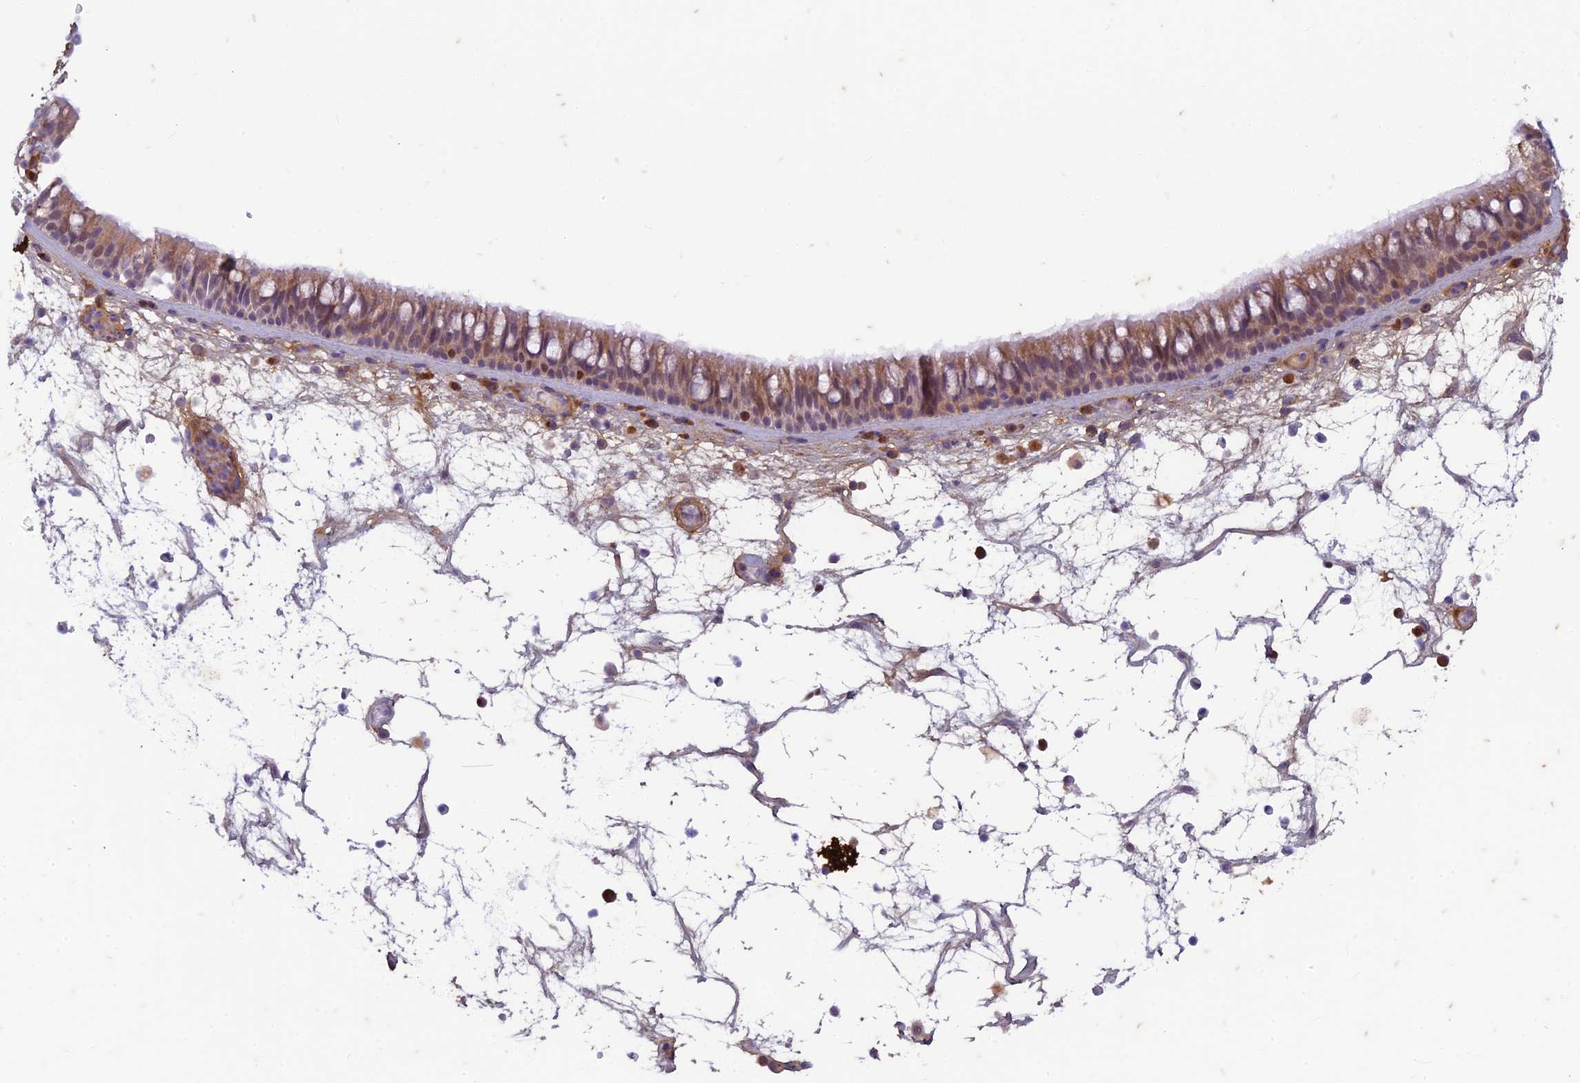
{"staining": {"intensity": "weak", "quantity": ">75%", "location": "cytoplasmic/membranous,nuclear"}, "tissue": "nasopharynx", "cell_type": "Respiratory epithelial cells", "image_type": "normal", "snomed": [{"axis": "morphology", "description": "Normal tissue, NOS"}, {"axis": "morphology", "description": "Inflammation, NOS"}, {"axis": "morphology", "description": "Malignant melanoma, Metastatic site"}, {"axis": "topography", "description": "Nasopharynx"}], "caption": "Nasopharynx stained with DAB (3,3'-diaminobenzidine) immunohistochemistry (IHC) shows low levels of weak cytoplasmic/membranous,nuclear positivity in approximately >75% of respiratory epithelial cells.", "gene": "PABPN1L", "patient": {"sex": "male", "age": 70}}